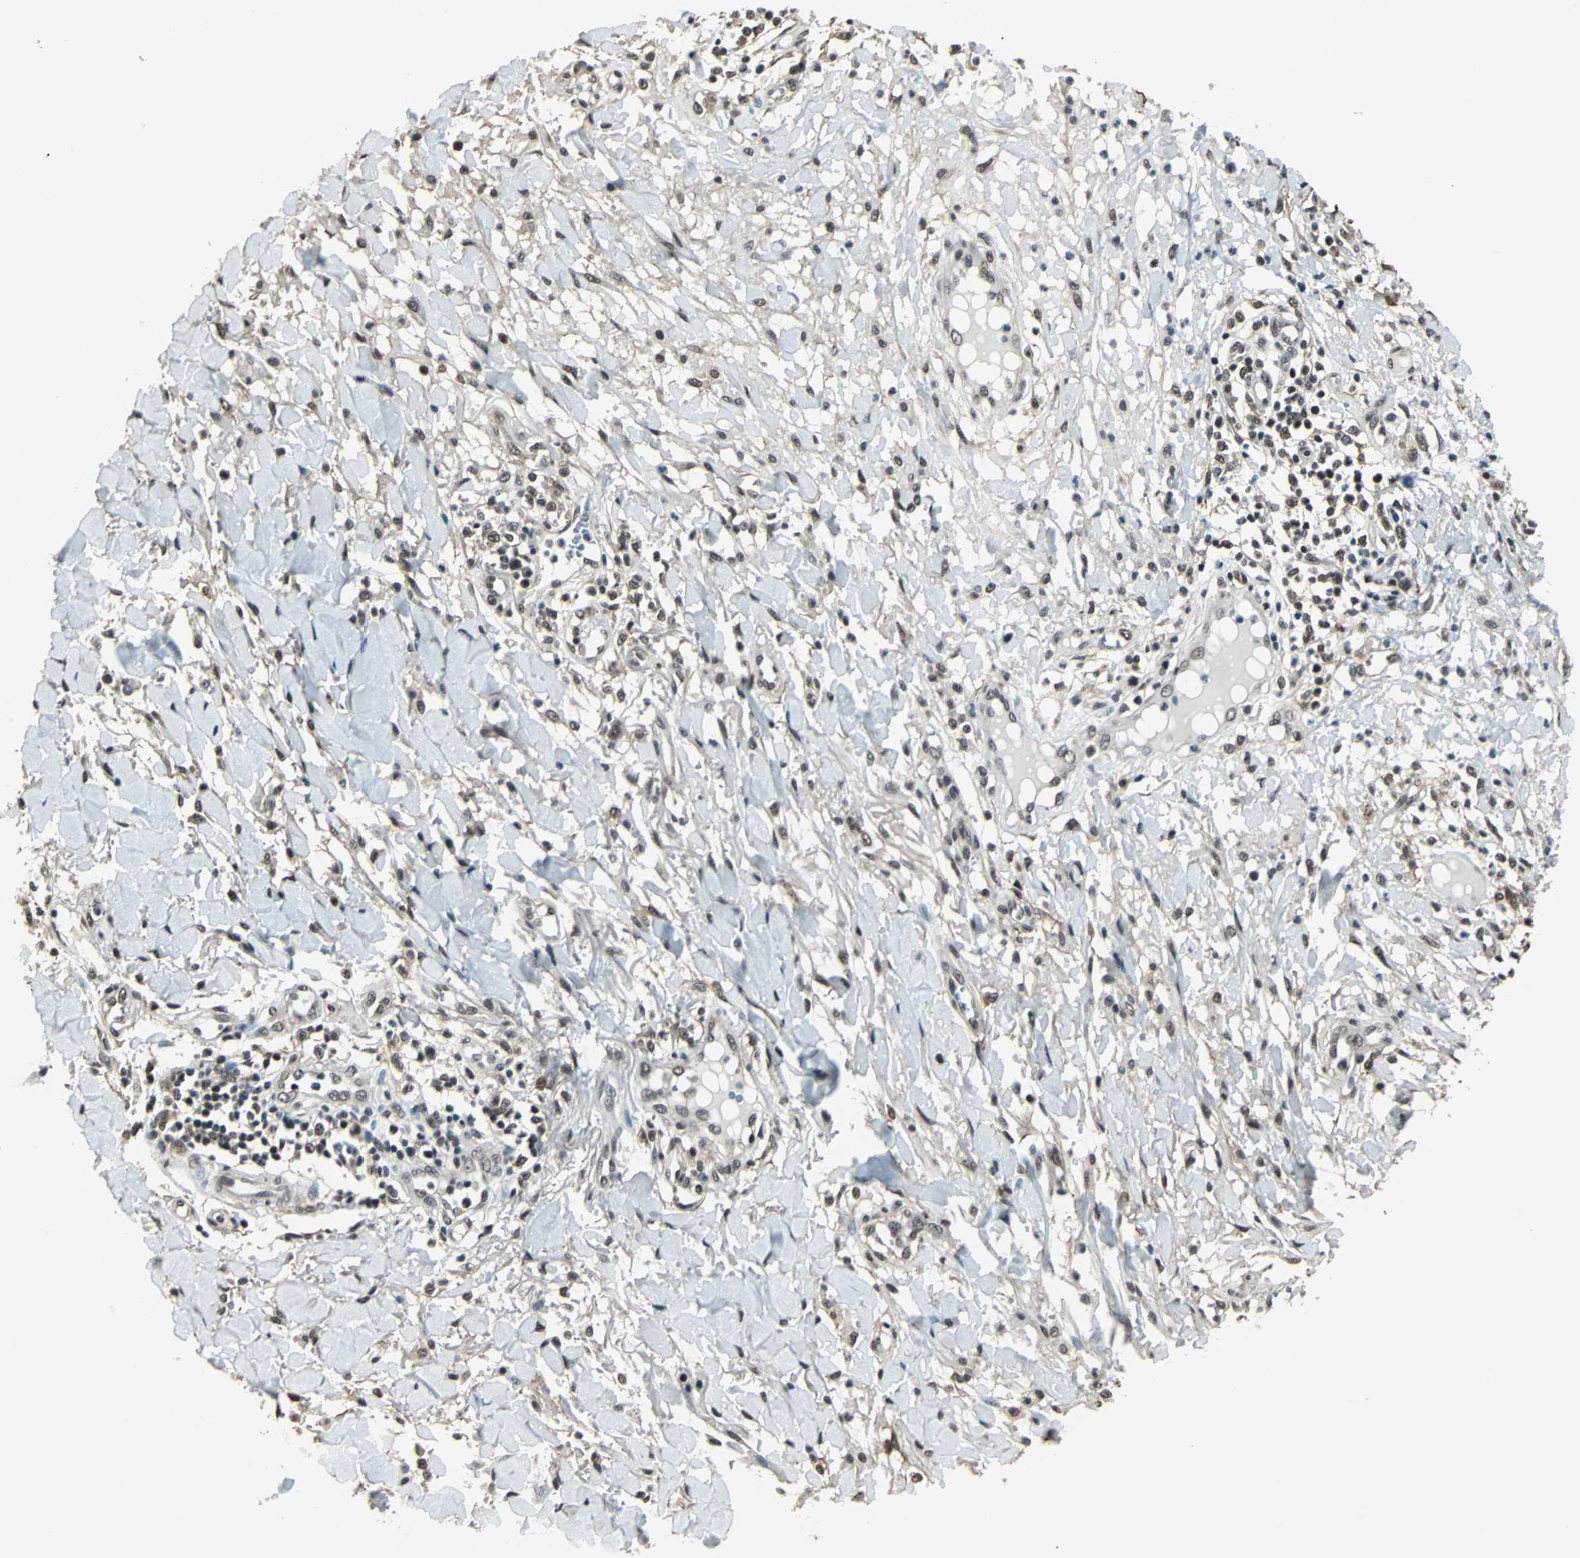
{"staining": {"intensity": "weak", "quantity": ">75%", "location": "nuclear"}, "tissue": "skin cancer", "cell_type": "Tumor cells", "image_type": "cancer", "snomed": [{"axis": "morphology", "description": "Squamous cell carcinoma, NOS"}, {"axis": "topography", "description": "Skin"}], "caption": "Immunohistochemistry (IHC) photomicrograph of neoplastic tissue: skin cancer (squamous cell carcinoma) stained using immunohistochemistry displays low levels of weak protein expression localized specifically in the nuclear of tumor cells, appearing as a nuclear brown color.", "gene": "MKX", "patient": {"sex": "female", "age": 78}}